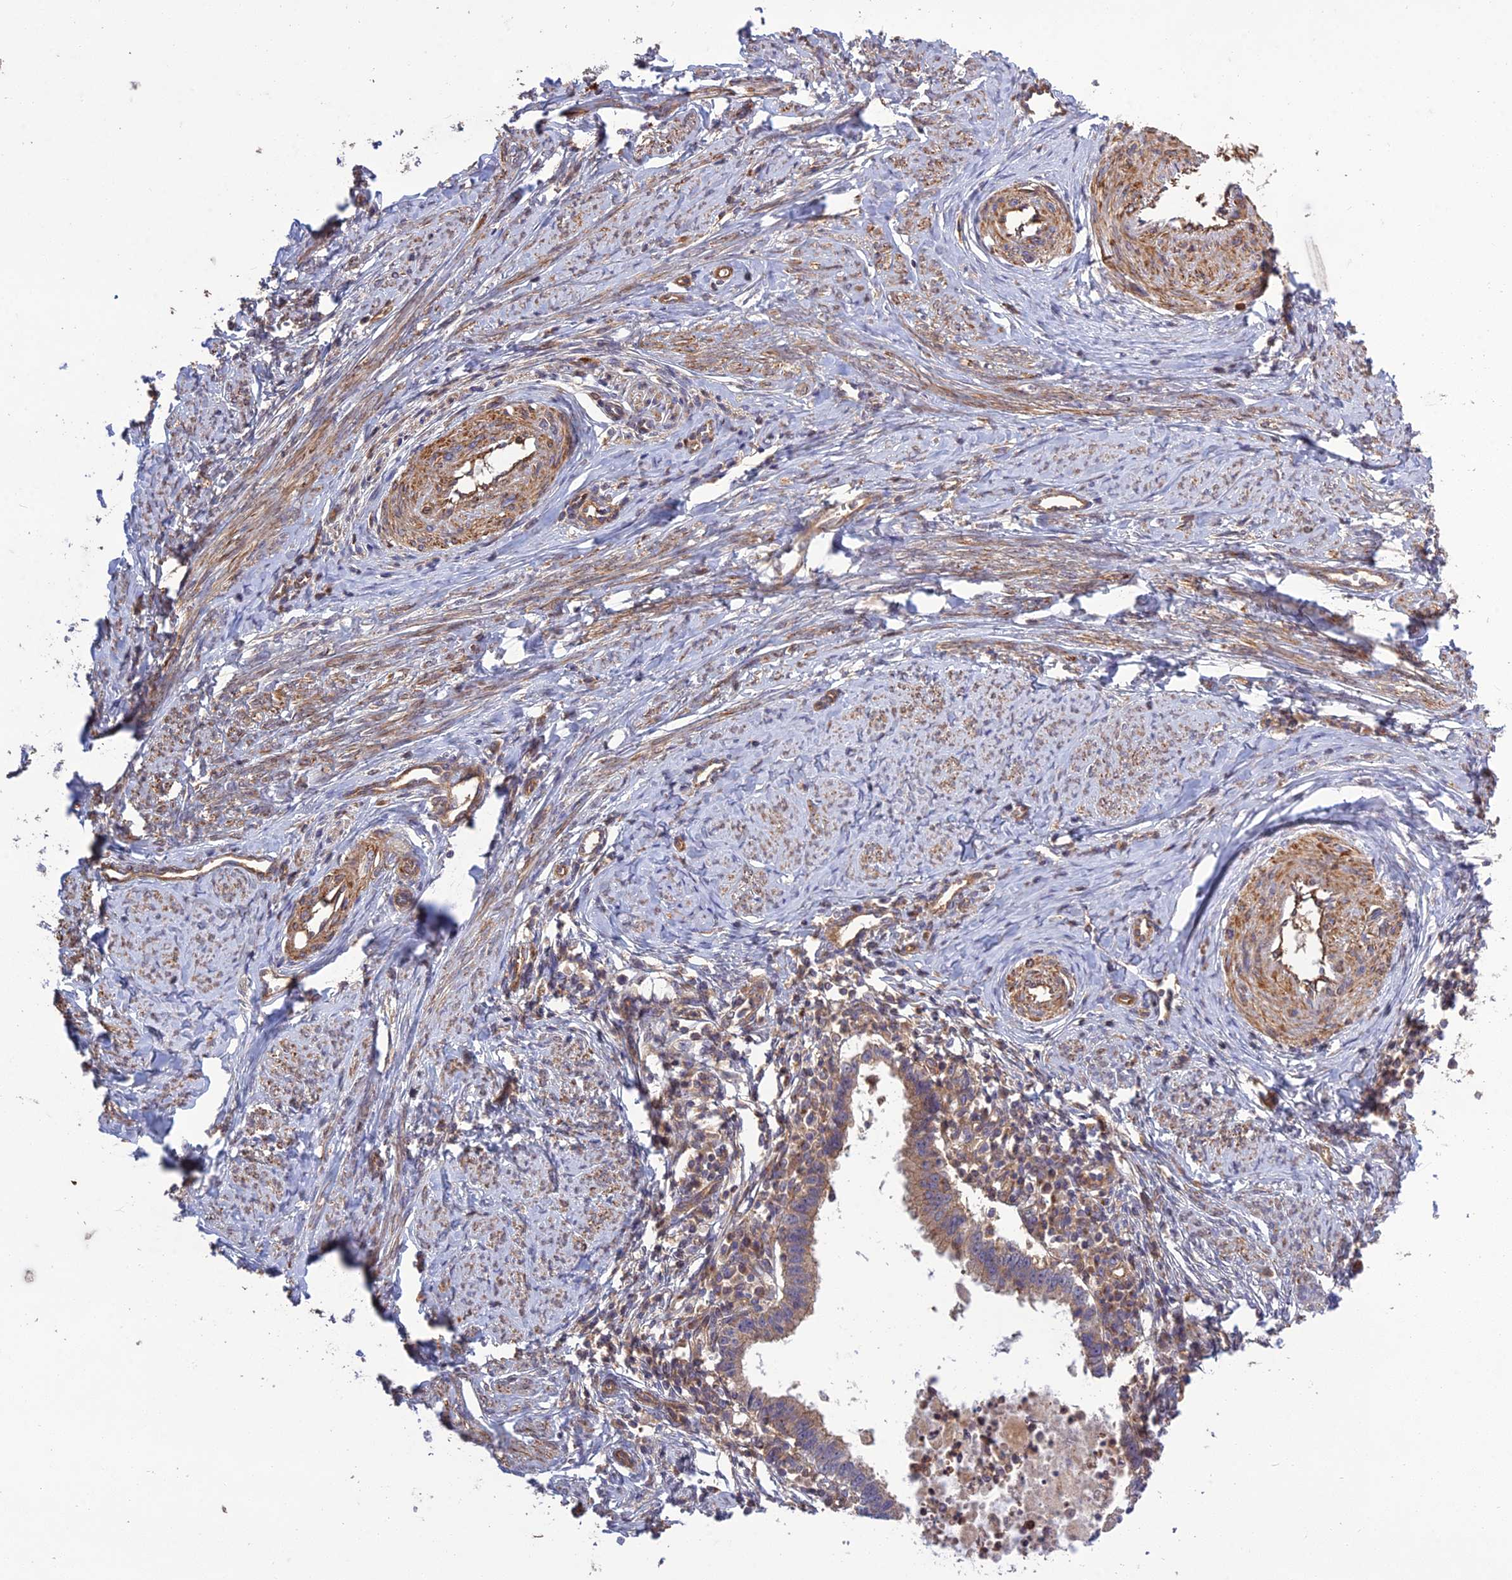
{"staining": {"intensity": "moderate", "quantity": ">75%", "location": "cytoplasmic/membranous"}, "tissue": "cervical cancer", "cell_type": "Tumor cells", "image_type": "cancer", "snomed": [{"axis": "morphology", "description": "Adenocarcinoma, NOS"}, {"axis": "topography", "description": "Cervix"}], "caption": "A high-resolution image shows immunohistochemistry staining of cervical cancer (adenocarcinoma), which displays moderate cytoplasmic/membranous staining in approximately >75% of tumor cells.", "gene": "TMEM131L", "patient": {"sex": "female", "age": 36}}